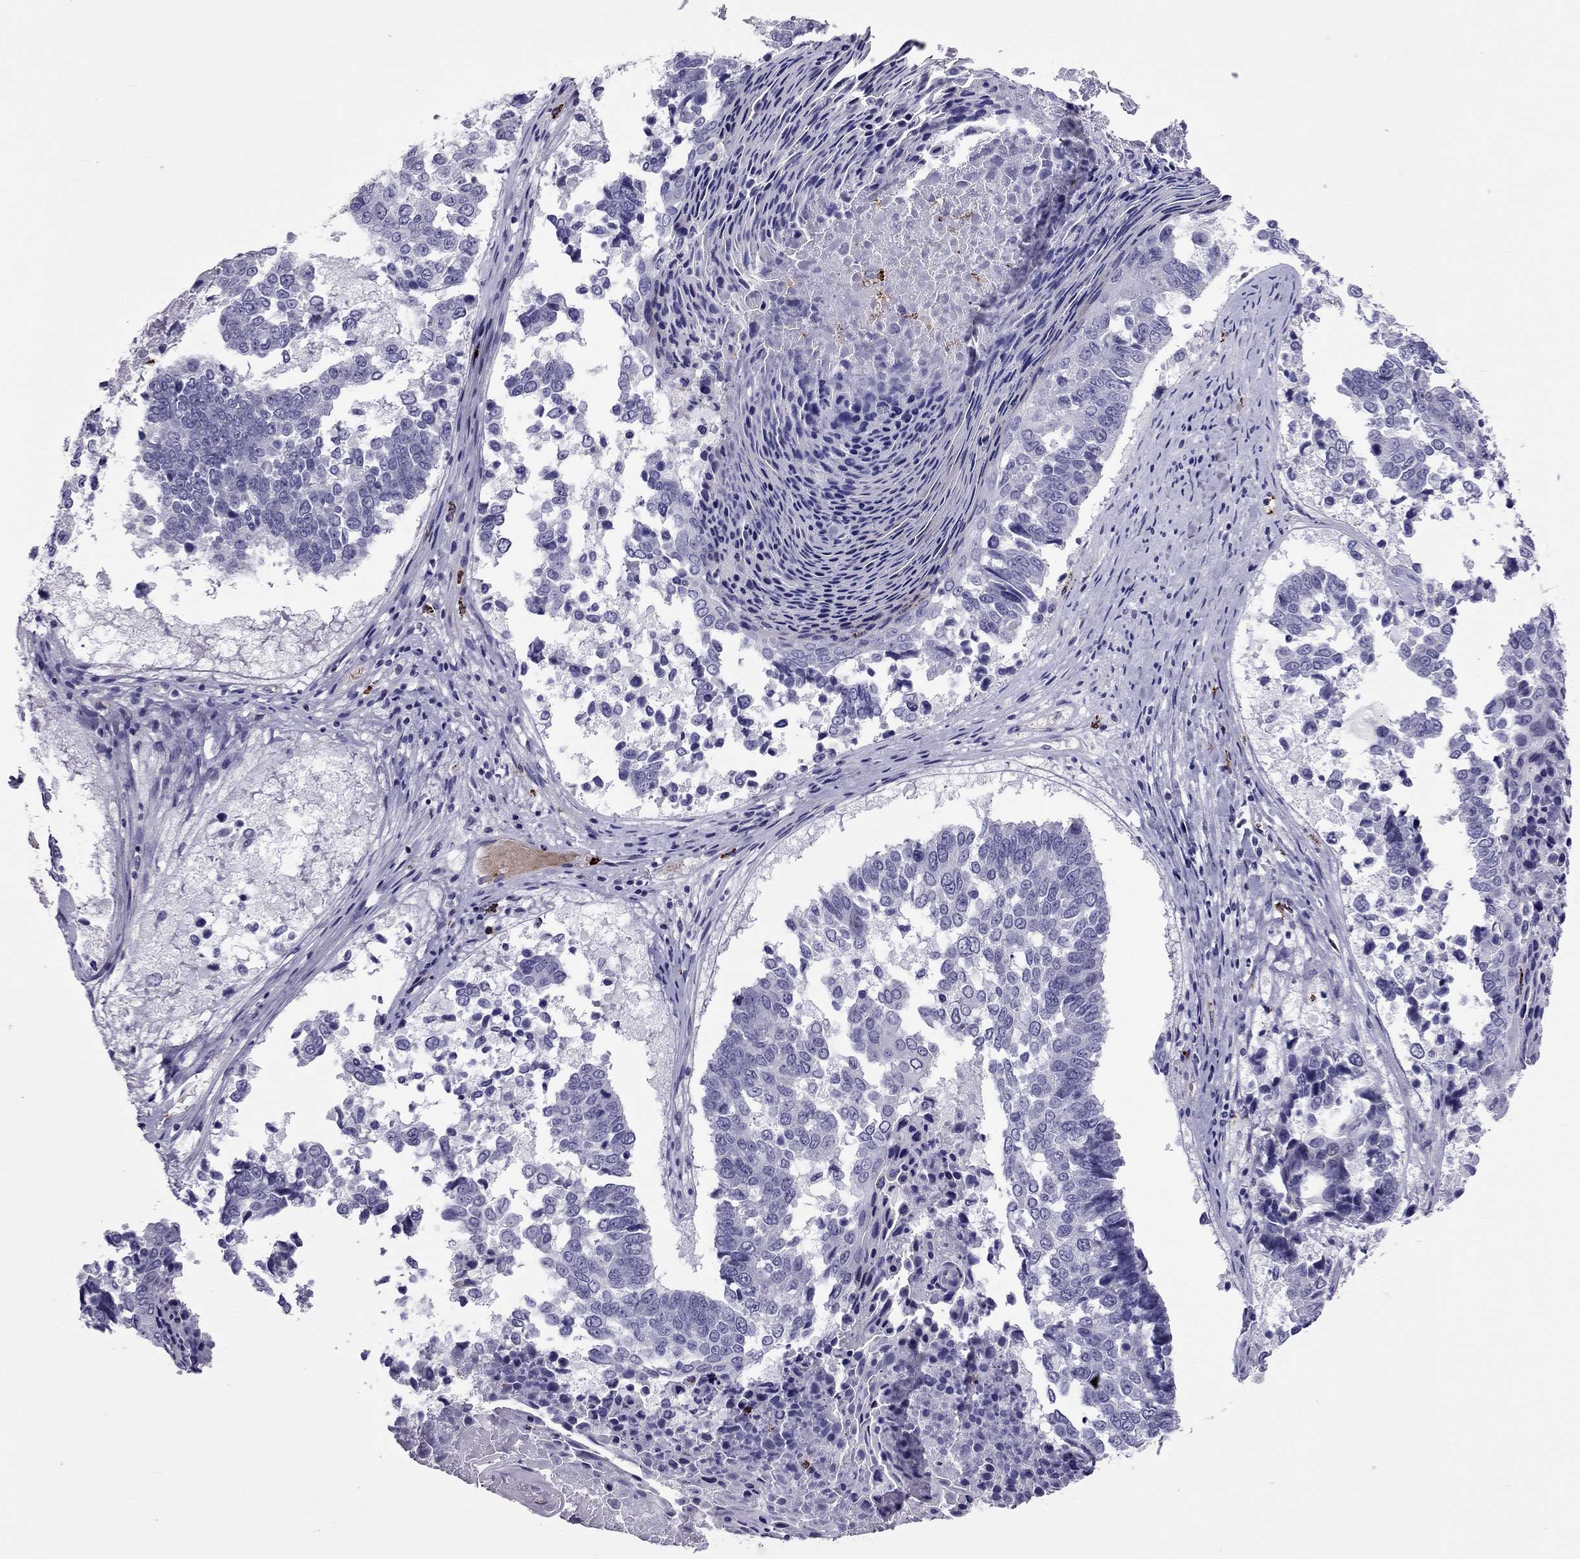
{"staining": {"intensity": "negative", "quantity": "none", "location": "none"}, "tissue": "lung cancer", "cell_type": "Tumor cells", "image_type": "cancer", "snomed": [{"axis": "morphology", "description": "Squamous cell carcinoma, NOS"}, {"axis": "topography", "description": "Lung"}], "caption": "Immunohistochemistry (IHC) photomicrograph of lung cancer (squamous cell carcinoma) stained for a protein (brown), which reveals no staining in tumor cells.", "gene": "CCL27", "patient": {"sex": "male", "age": 73}}